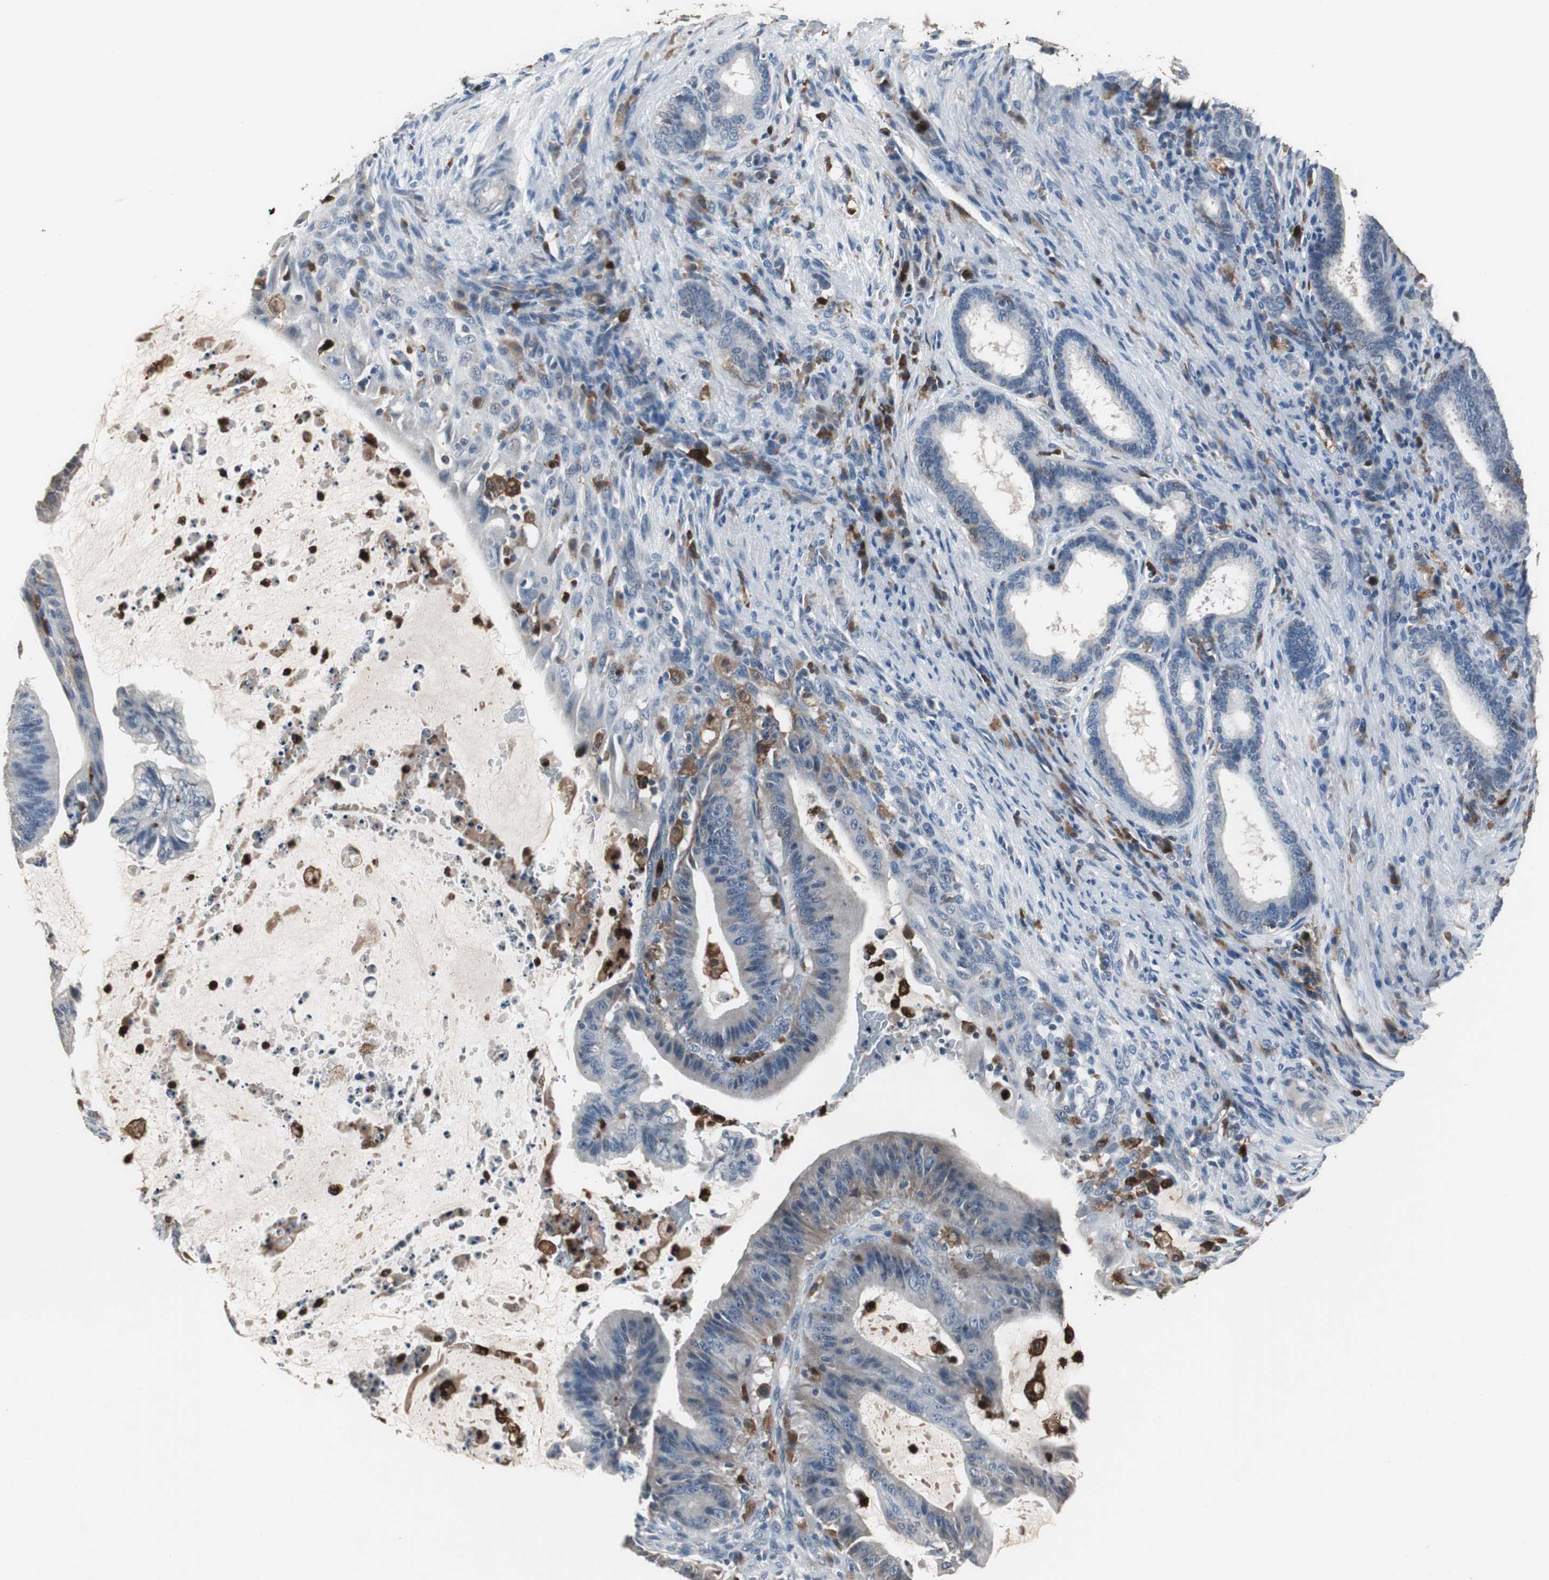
{"staining": {"intensity": "weak", "quantity": "<25%", "location": "cytoplasmic/membranous"}, "tissue": "liver cancer", "cell_type": "Tumor cells", "image_type": "cancer", "snomed": [{"axis": "morphology", "description": "Cholangiocarcinoma"}, {"axis": "topography", "description": "Liver"}], "caption": "Immunohistochemistry of liver cholangiocarcinoma exhibits no expression in tumor cells.", "gene": "NCF2", "patient": {"sex": "female", "age": 73}}